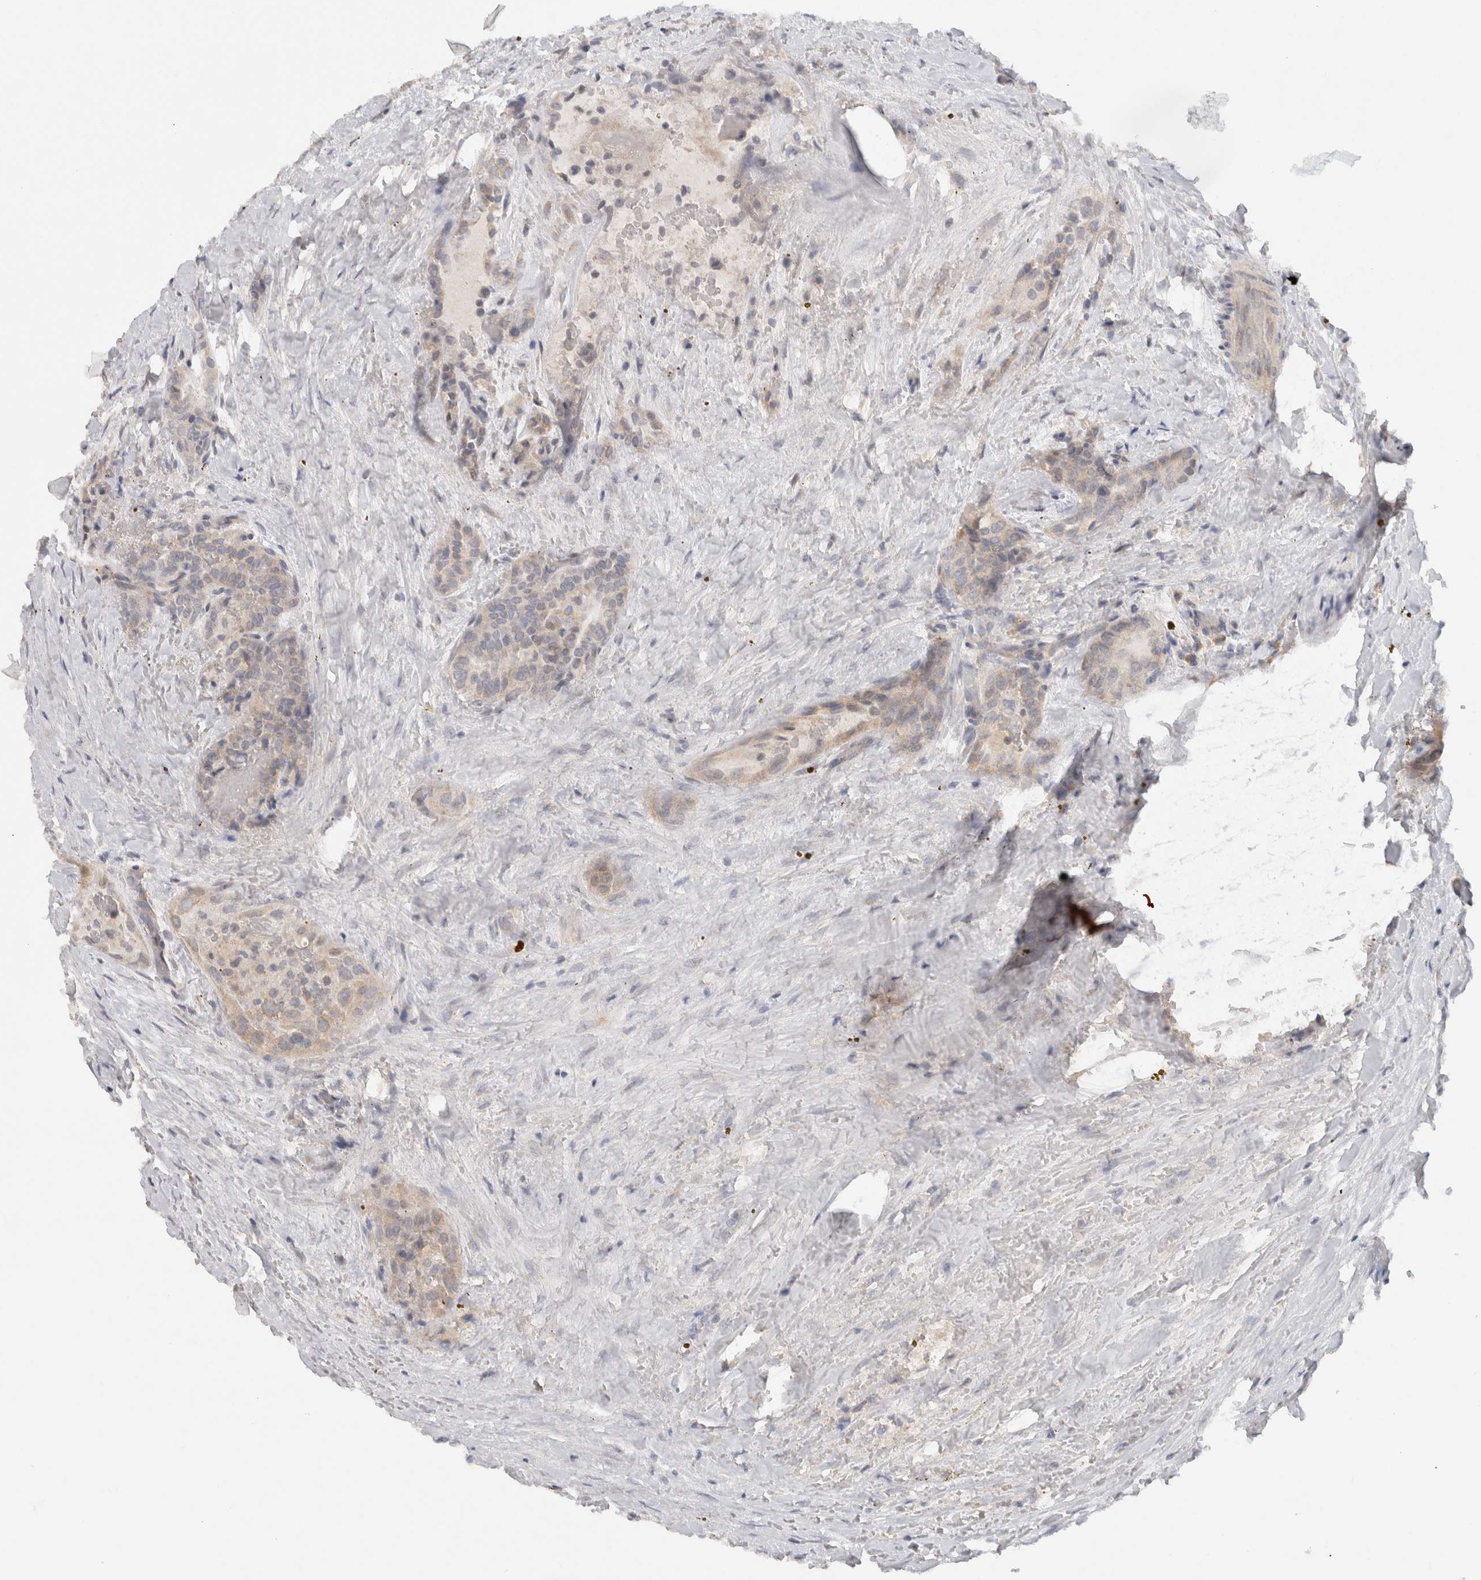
{"staining": {"intensity": "weak", "quantity": "<25%", "location": "cytoplasmic/membranous"}, "tissue": "thyroid cancer", "cell_type": "Tumor cells", "image_type": "cancer", "snomed": [{"axis": "morphology", "description": "Papillary adenocarcinoma, NOS"}, {"axis": "topography", "description": "Thyroid gland"}], "caption": "DAB immunohistochemical staining of thyroid cancer displays no significant positivity in tumor cells.", "gene": "CHRM4", "patient": {"sex": "male", "age": 77}}